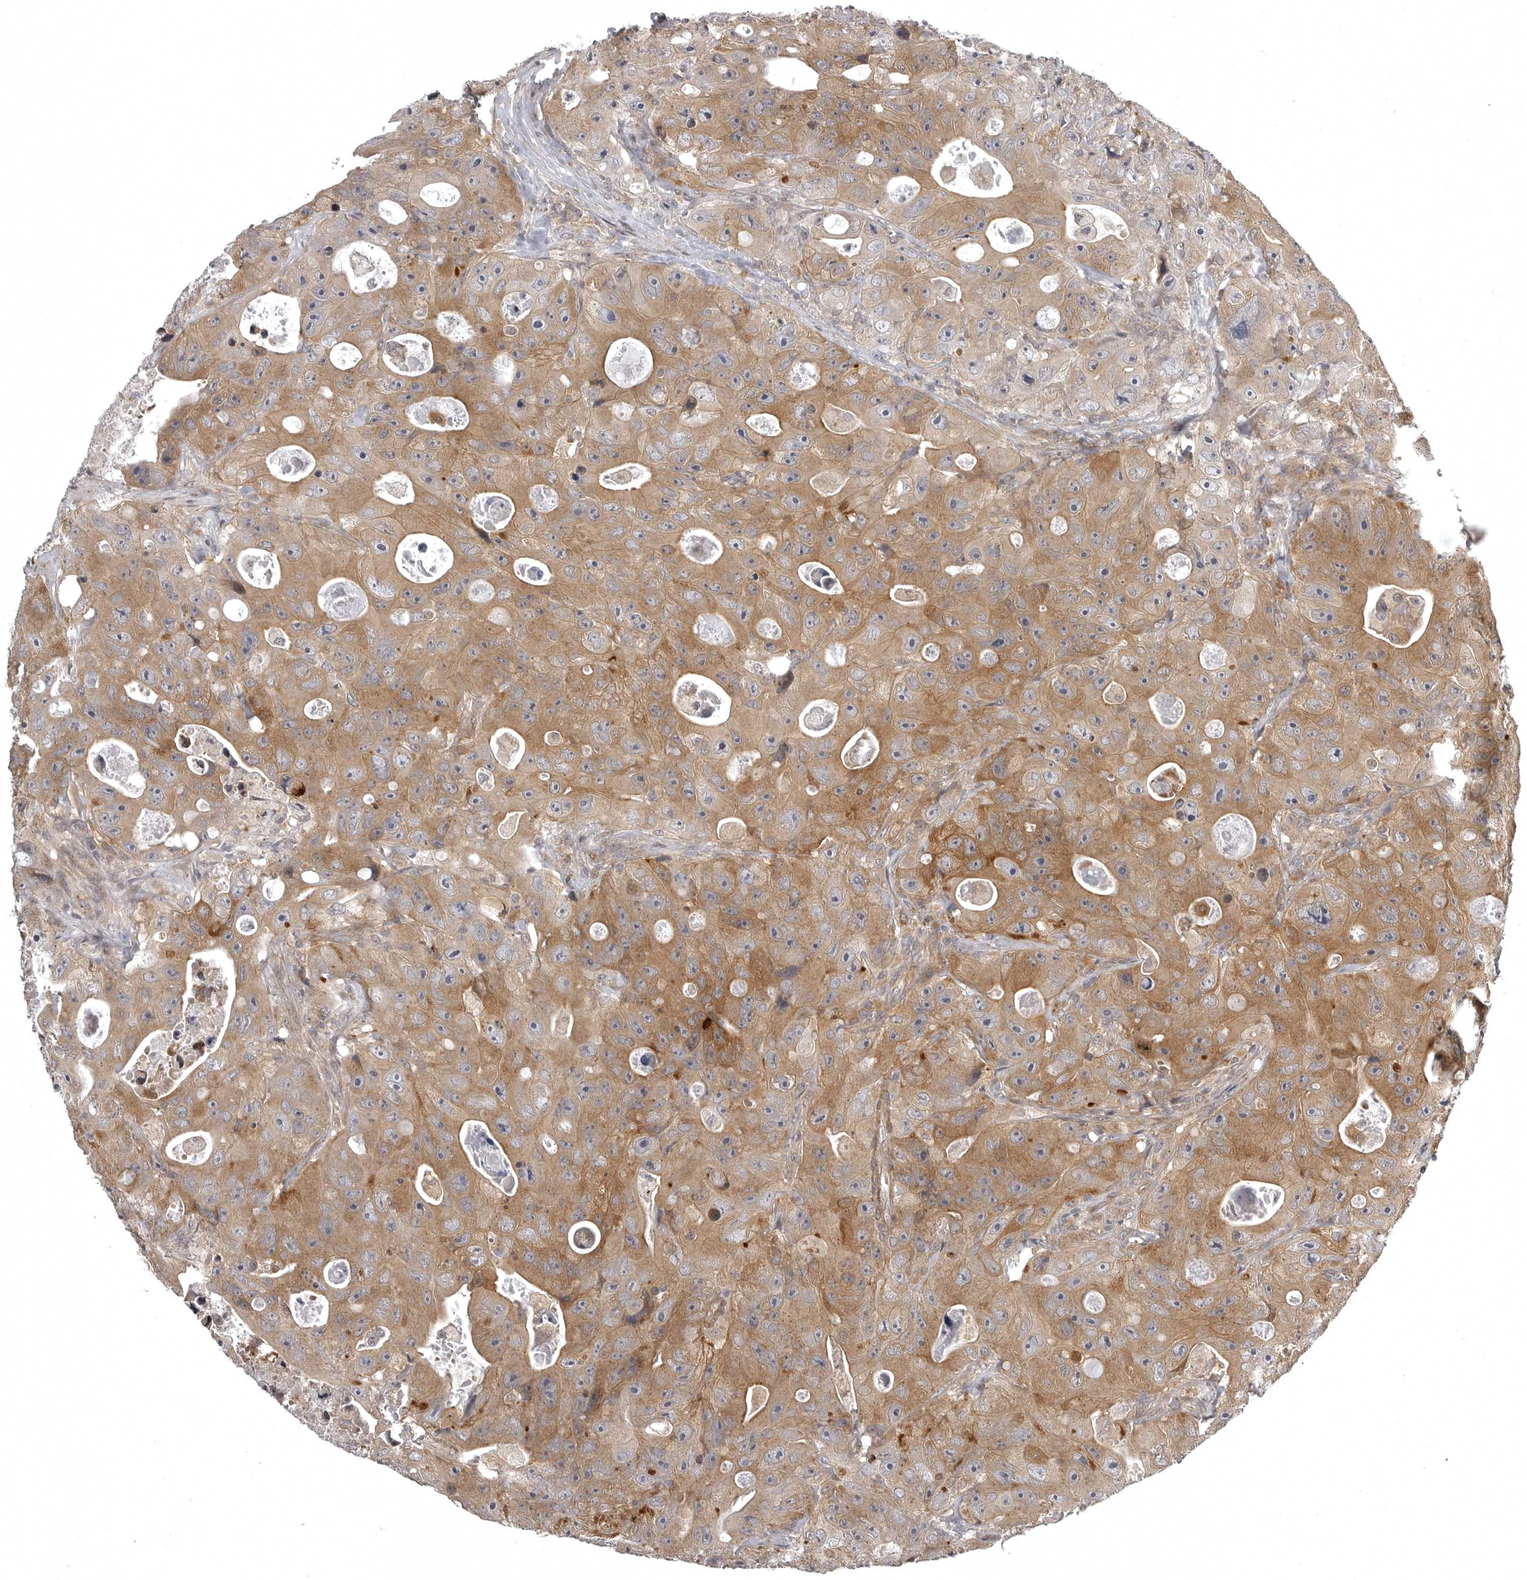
{"staining": {"intensity": "moderate", "quantity": ">75%", "location": "cytoplasmic/membranous"}, "tissue": "colorectal cancer", "cell_type": "Tumor cells", "image_type": "cancer", "snomed": [{"axis": "morphology", "description": "Adenocarcinoma, NOS"}, {"axis": "topography", "description": "Colon"}], "caption": "Colorectal adenocarcinoma stained for a protein displays moderate cytoplasmic/membranous positivity in tumor cells.", "gene": "SNX16", "patient": {"sex": "female", "age": 46}}